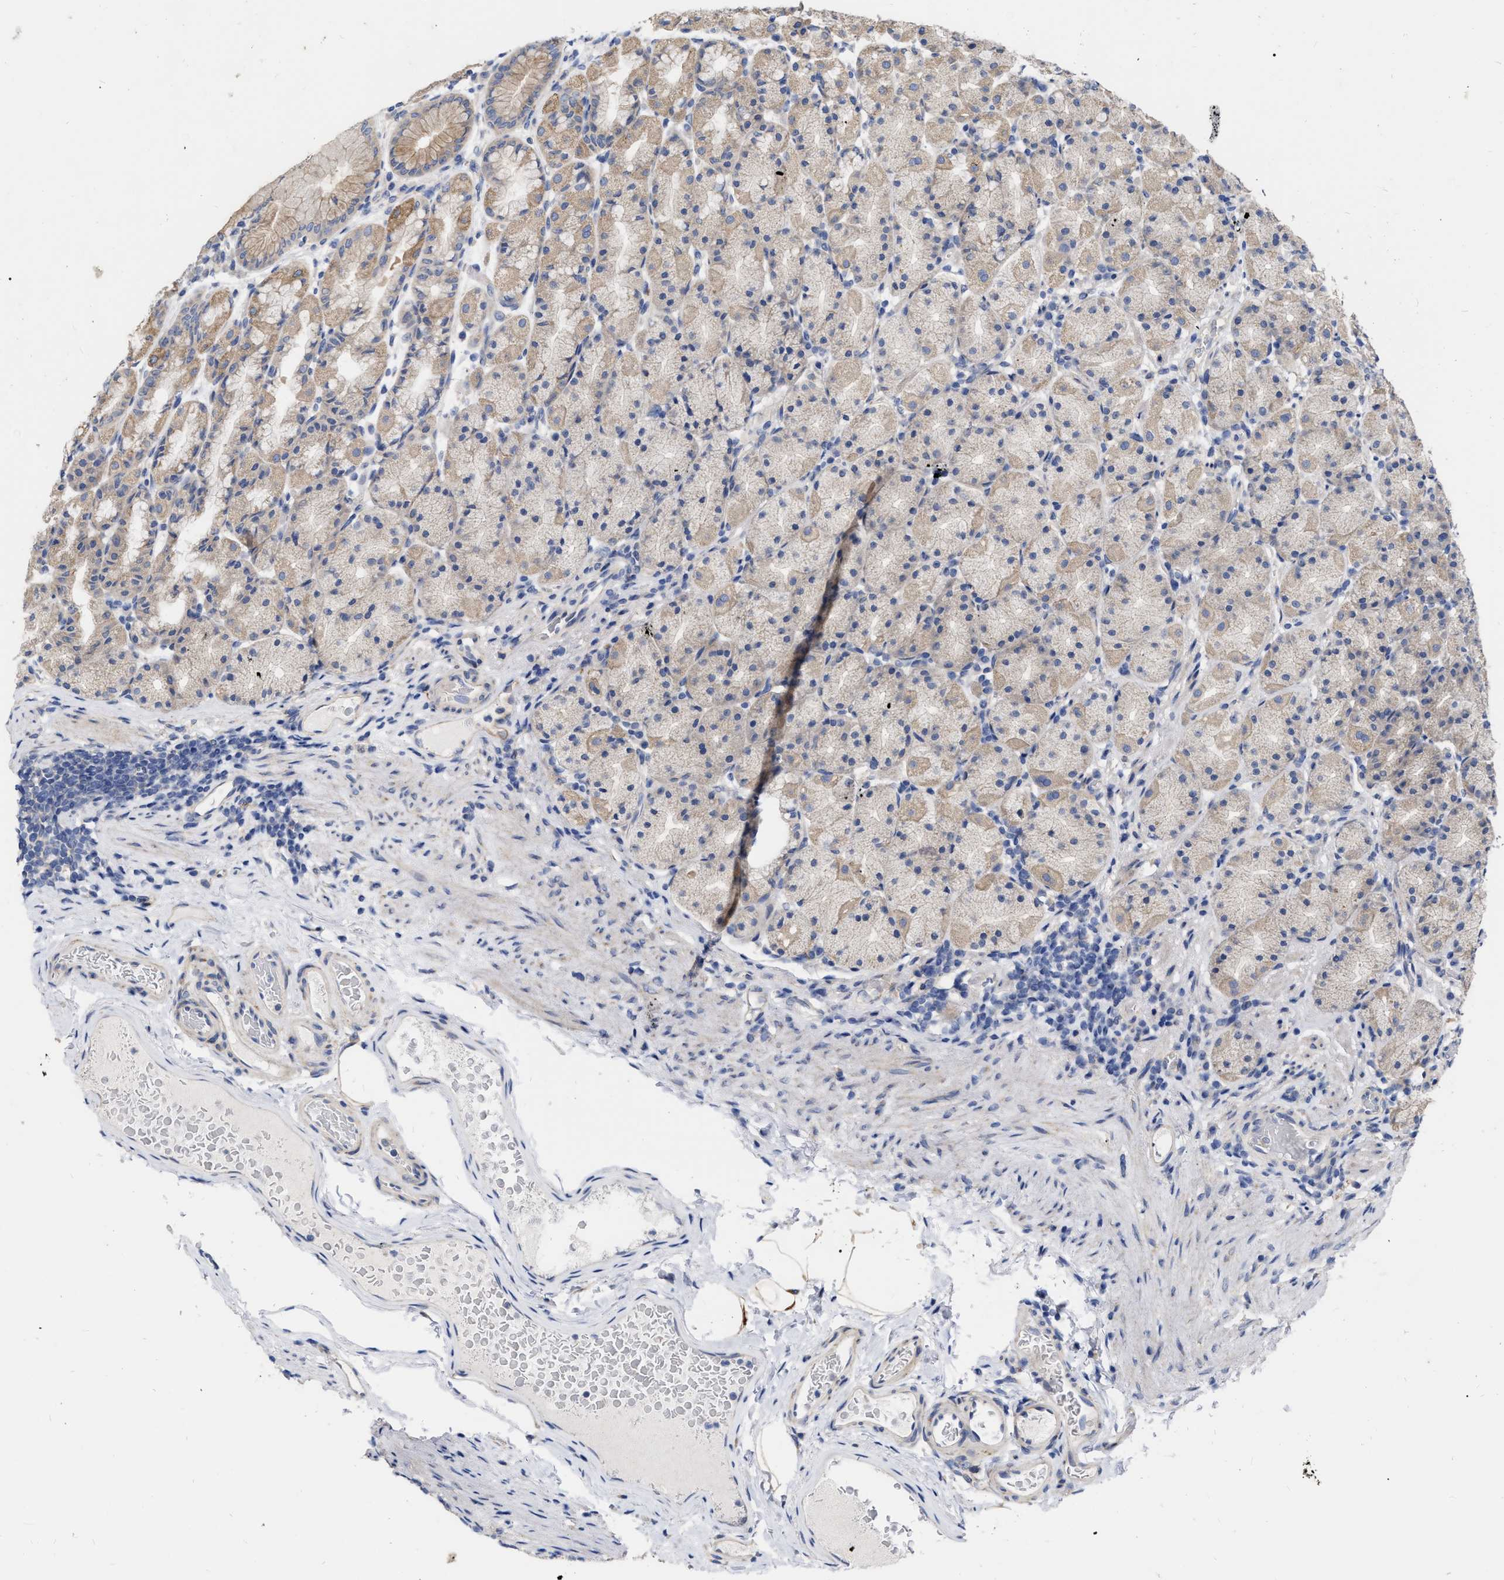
{"staining": {"intensity": "weak", "quantity": "<25%", "location": "cytoplasmic/membranous"}, "tissue": "stomach", "cell_type": "Glandular cells", "image_type": "normal", "snomed": [{"axis": "morphology", "description": "Normal tissue, NOS"}, {"axis": "topography", "description": "Stomach, upper"}], "caption": "DAB (3,3'-diaminobenzidine) immunohistochemical staining of normal stomach demonstrates no significant positivity in glandular cells. Nuclei are stained in blue.", "gene": "MLST8", "patient": {"sex": "male", "age": 68}}